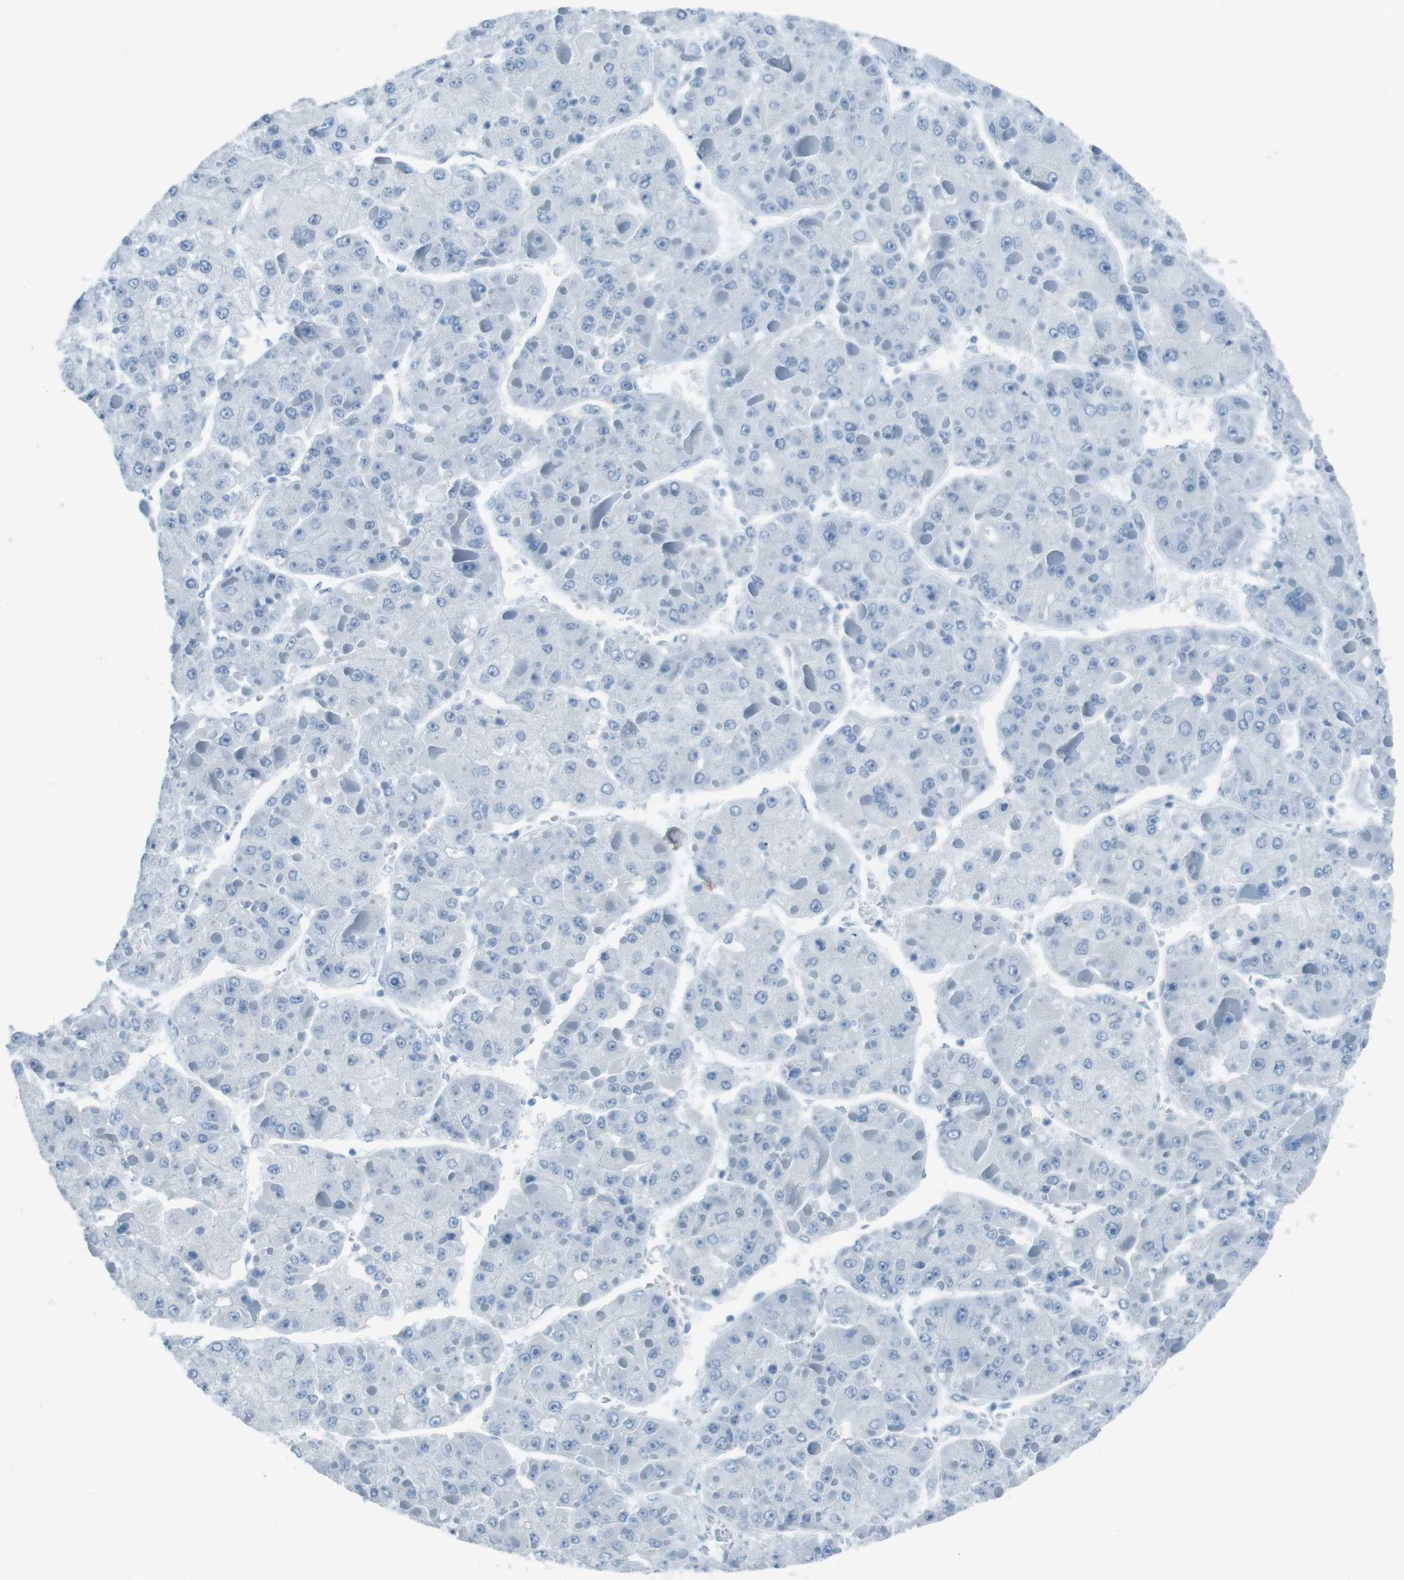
{"staining": {"intensity": "negative", "quantity": "none", "location": "none"}, "tissue": "liver cancer", "cell_type": "Tumor cells", "image_type": "cancer", "snomed": [{"axis": "morphology", "description": "Carcinoma, Hepatocellular, NOS"}, {"axis": "topography", "description": "Liver"}], "caption": "Immunohistochemistry of human liver cancer (hepatocellular carcinoma) exhibits no staining in tumor cells. The staining was performed using DAB to visualize the protein expression in brown, while the nuclei were stained in blue with hematoxylin (Magnification: 20x).", "gene": "TMEM207", "patient": {"sex": "female", "age": 73}}